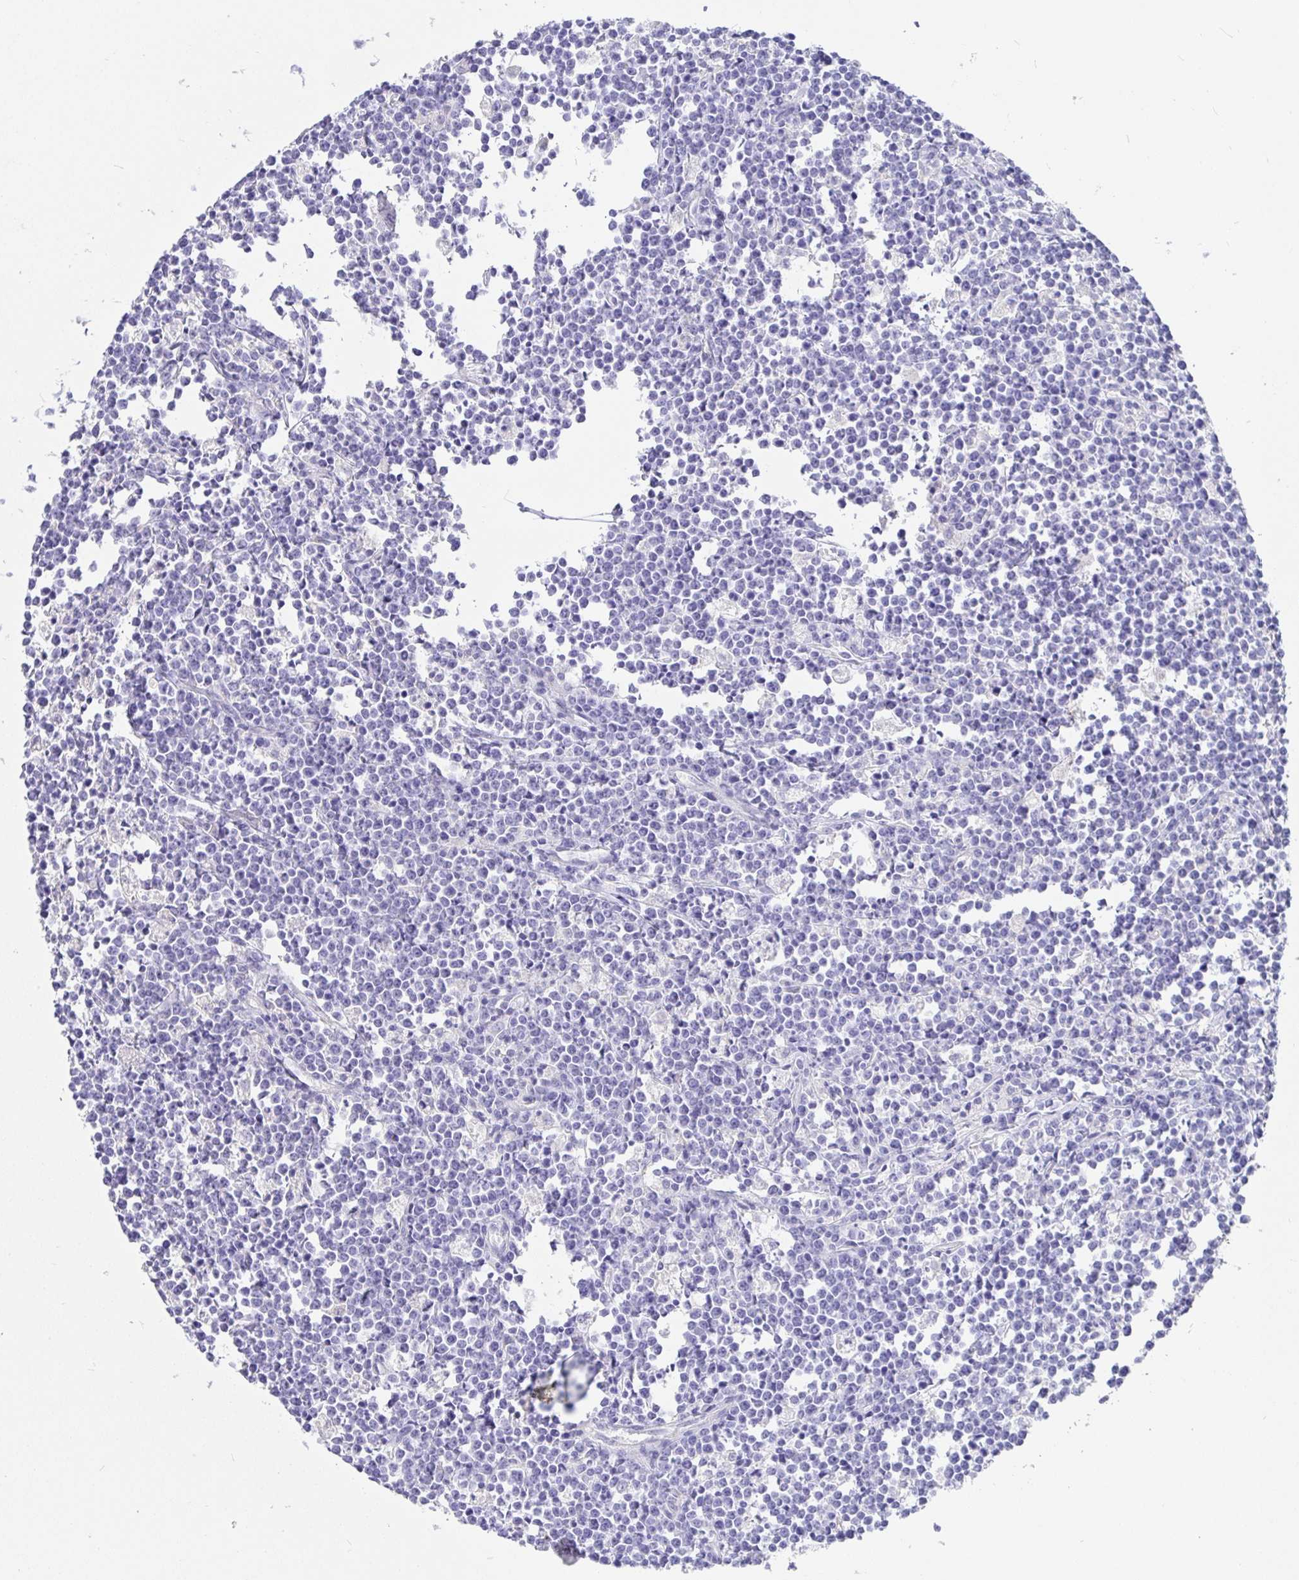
{"staining": {"intensity": "negative", "quantity": "none", "location": "none"}, "tissue": "lymphoma", "cell_type": "Tumor cells", "image_type": "cancer", "snomed": [{"axis": "morphology", "description": "Malignant lymphoma, non-Hodgkin's type, High grade"}, {"axis": "topography", "description": "Small intestine"}], "caption": "There is no significant staining in tumor cells of malignant lymphoma, non-Hodgkin's type (high-grade).", "gene": "TPTE", "patient": {"sex": "female", "age": 56}}